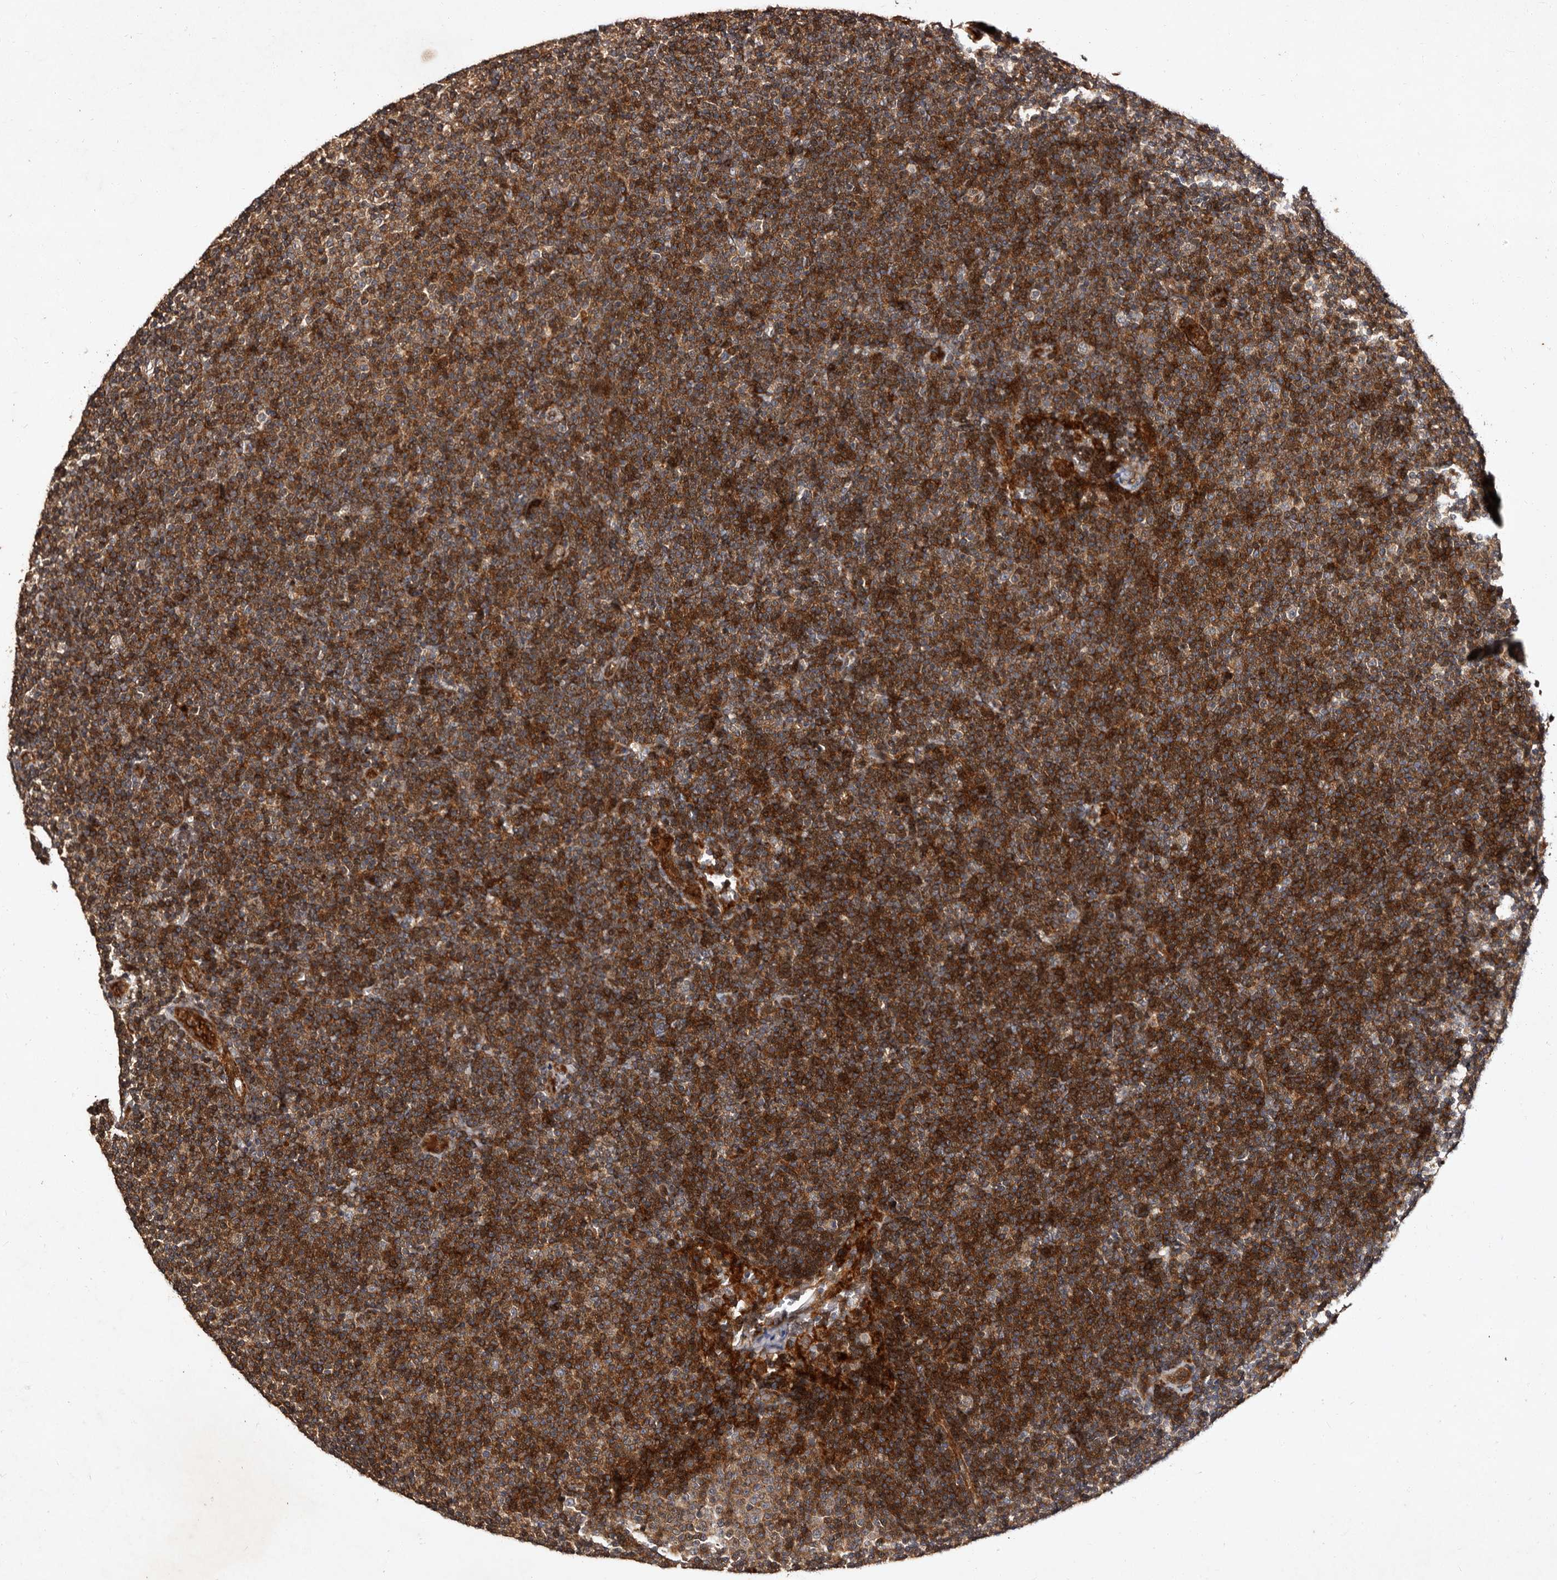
{"staining": {"intensity": "strong", "quantity": ">75%", "location": "cytoplasmic/membranous"}, "tissue": "lymphoma", "cell_type": "Tumor cells", "image_type": "cancer", "snomed": [{"axis": "morphology", "description": "Malignant lymphoma, non-Hodgkin's type, Low grade"}, {"axis": "topography", "description": "Lymph node"}], "caption": "There is high levels of strong cytoplasmic/membranous positivity in tumor cells of lymphoma, as demonstrated by immunohistochemical staining (brown color).", "gene": "PRKD3", "patient": {"sex": "female", "age": 53}}